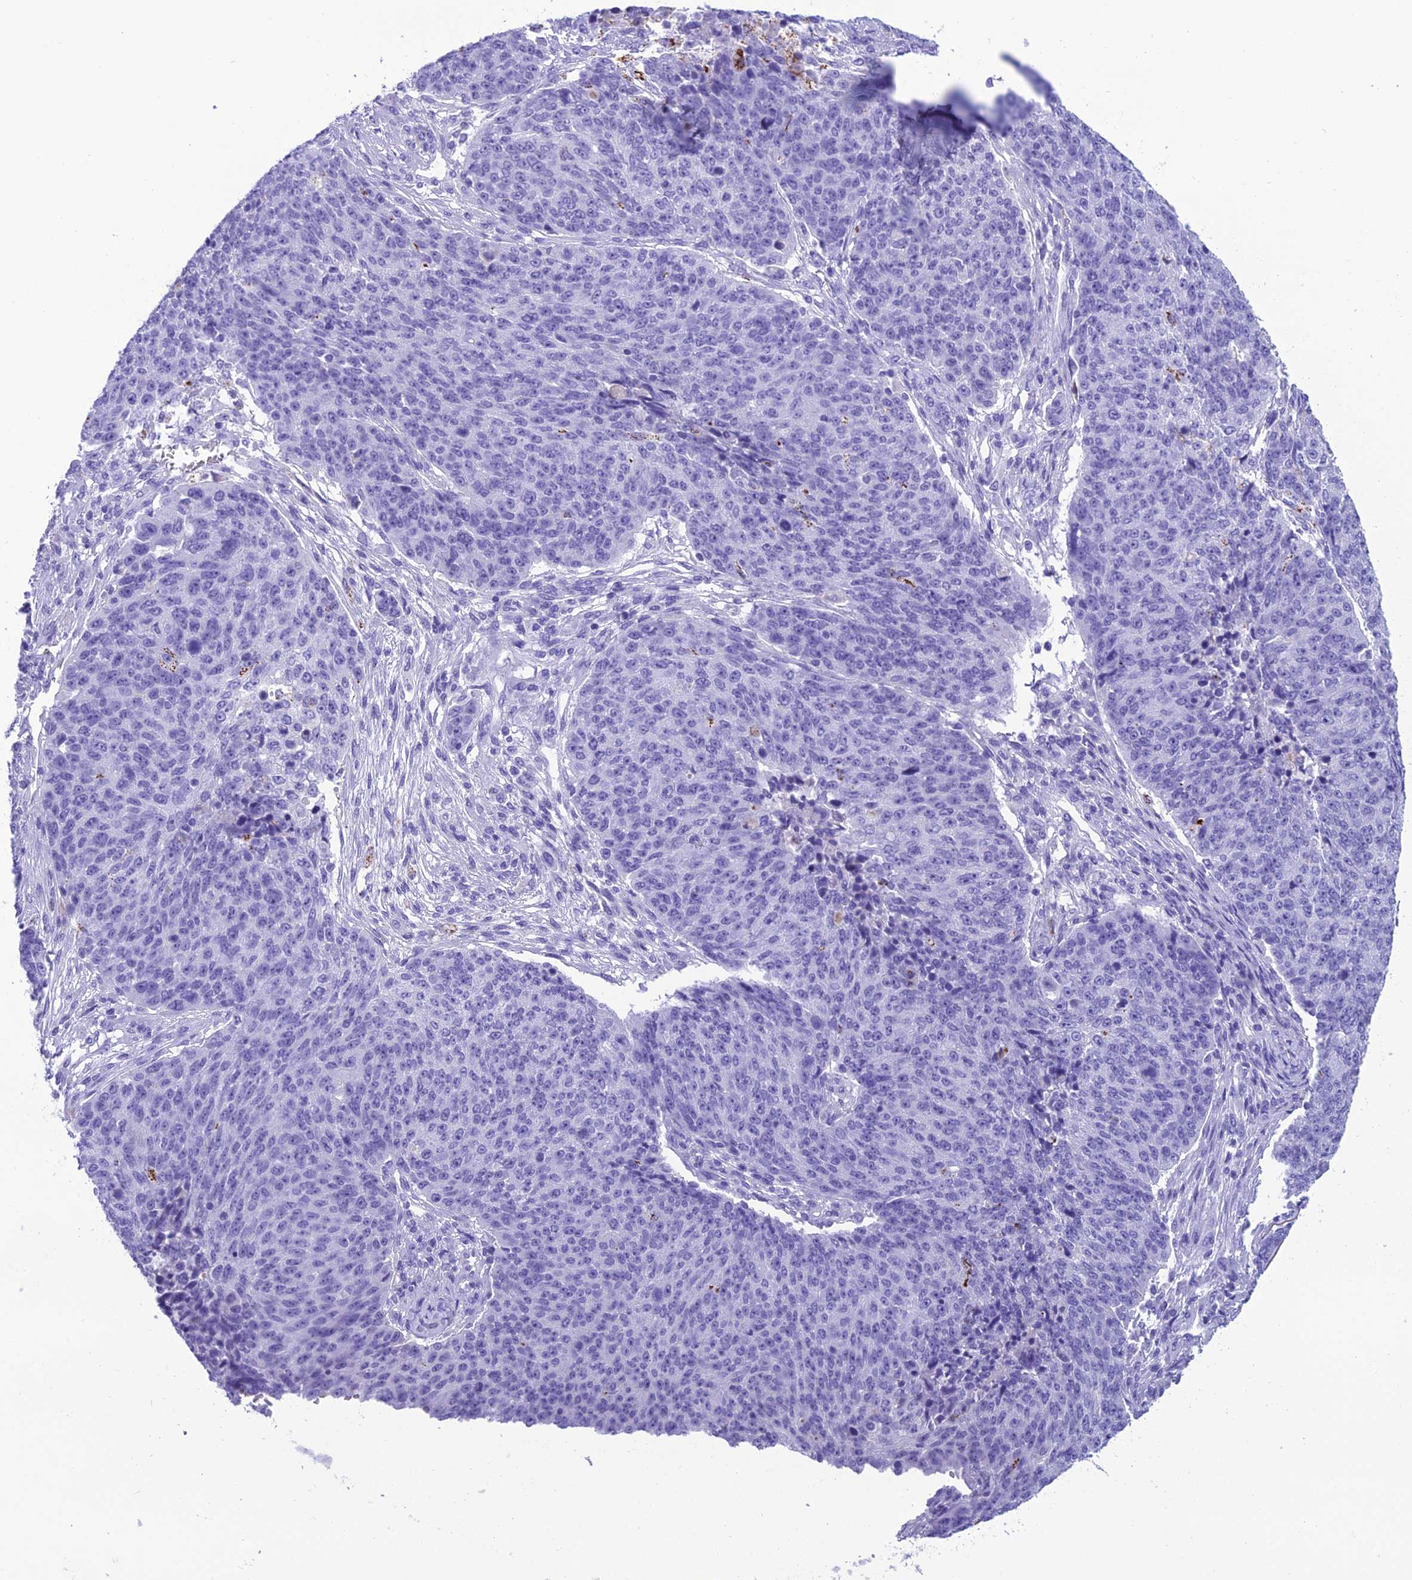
{"staining": {"intensity": "moderate", "quantity": "<25%", "location": "cytoplasmic/membranous"}, "tissue": "lung cancer", "cell_type": "Tumor cells", "image_type": "cancer", "snomed": [{"axis": "morphology", "description": "Normal tissue, NOS"}, {"axis": "morphology", "description": "Squamous cell carcinoma, NOS"}, {"axis": "topography", "description": "Lymph node"}, {"axis": "topography", "description": "Lung"}], "caption": "The micrograph shows staining of squamous cell carcinoma (lung), revealing moderate cytoplasmic/membranous protein positivity (brown color) within tumor cells. The protein is stained brown, and the nuclei are stained in blue (DAB (3,3'-diaminobenzidine) IHC with brightfield microscopy, high magnification).", "gene": "TRAM1L1", "patient": {"sex": "male", "age": 66}}